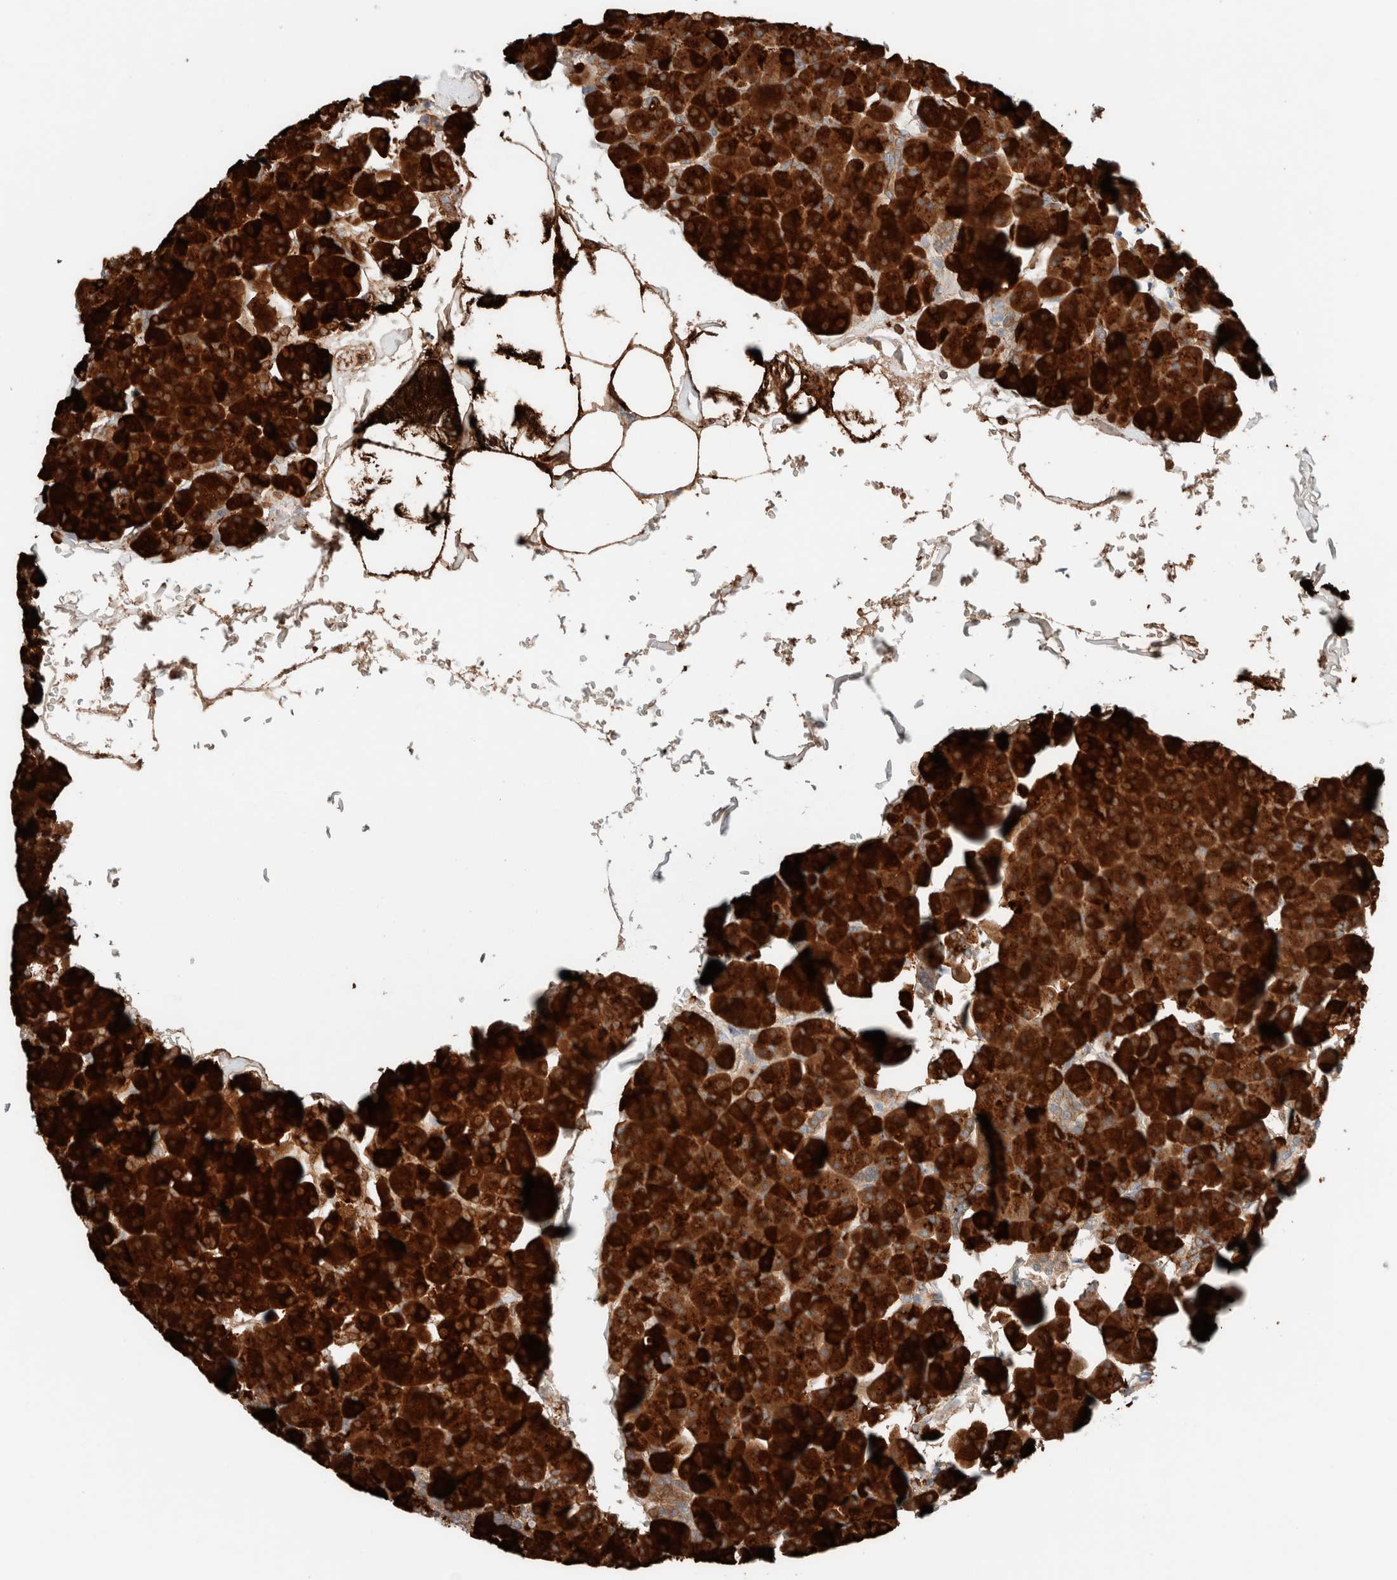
{"staining": {"intensity": "strong", "quantity": ">75%", "location": "cytoplasmic/membranous"}, "tissue": "pancreas", "cell_type": "Exocrine glandular cells", "image_type": "normal", "snomed": [{"axis": "morphology", "description": "Normal tissue, NOS"}, {"axis": "topography", "description": "Pancreas"}], "caption": "Exocrine glandular cells demonstrate high levels of strong cytoplasmic/membranous expression in about >75% of cells in benign pancreas. (DAB = brown stain, brightfield microscopy at high magnification).", "gene": "CASC3", "patient": {"sex": "male", "age": 35}}